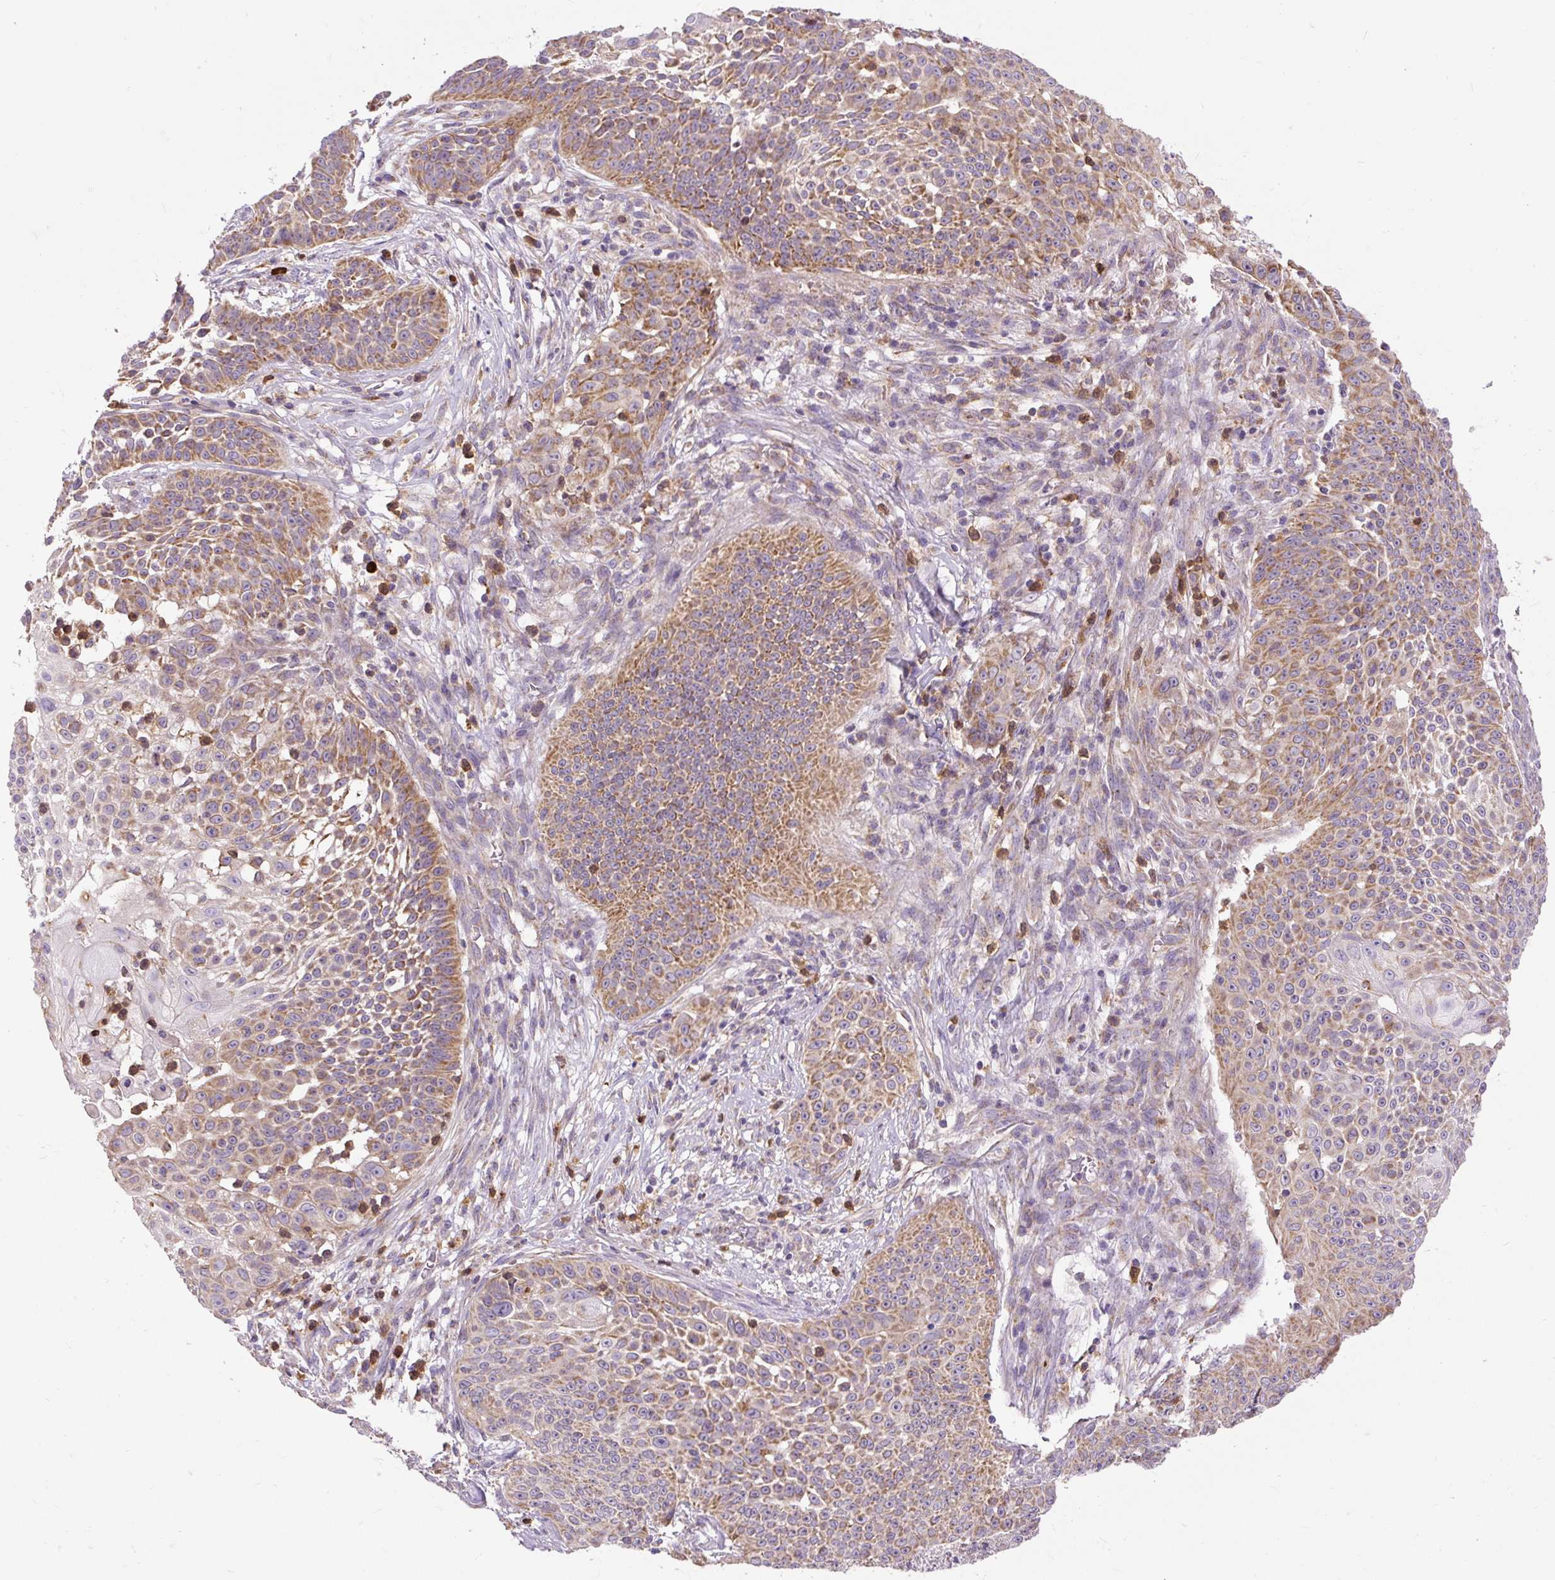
{"staining": {"intensity": "moderate", "quantity": ">75%", "location": "cytoplasmic/membranous"}, "tissue": "skin cancer", "cell_type": "Tumor cells", "image_type": "cancer", "snomed": [{"axis": "morphology", "description": "Squamous cell carcinoma, NOS"}, {"axis": "topography", "description": "Skin"}], "caption": "Immunohistochemical staining of human skin squamous cell carcinoma shows moderate cytoplasmic/membranous protein expression in approximately >75% of tumor cells. (DAB (3,3'-diaminobenzidine) IHC, brown staining for protein, blue staining for nuclei).", "gene": "TM2D3", "patient": {"sex": "male", "age": 24}}